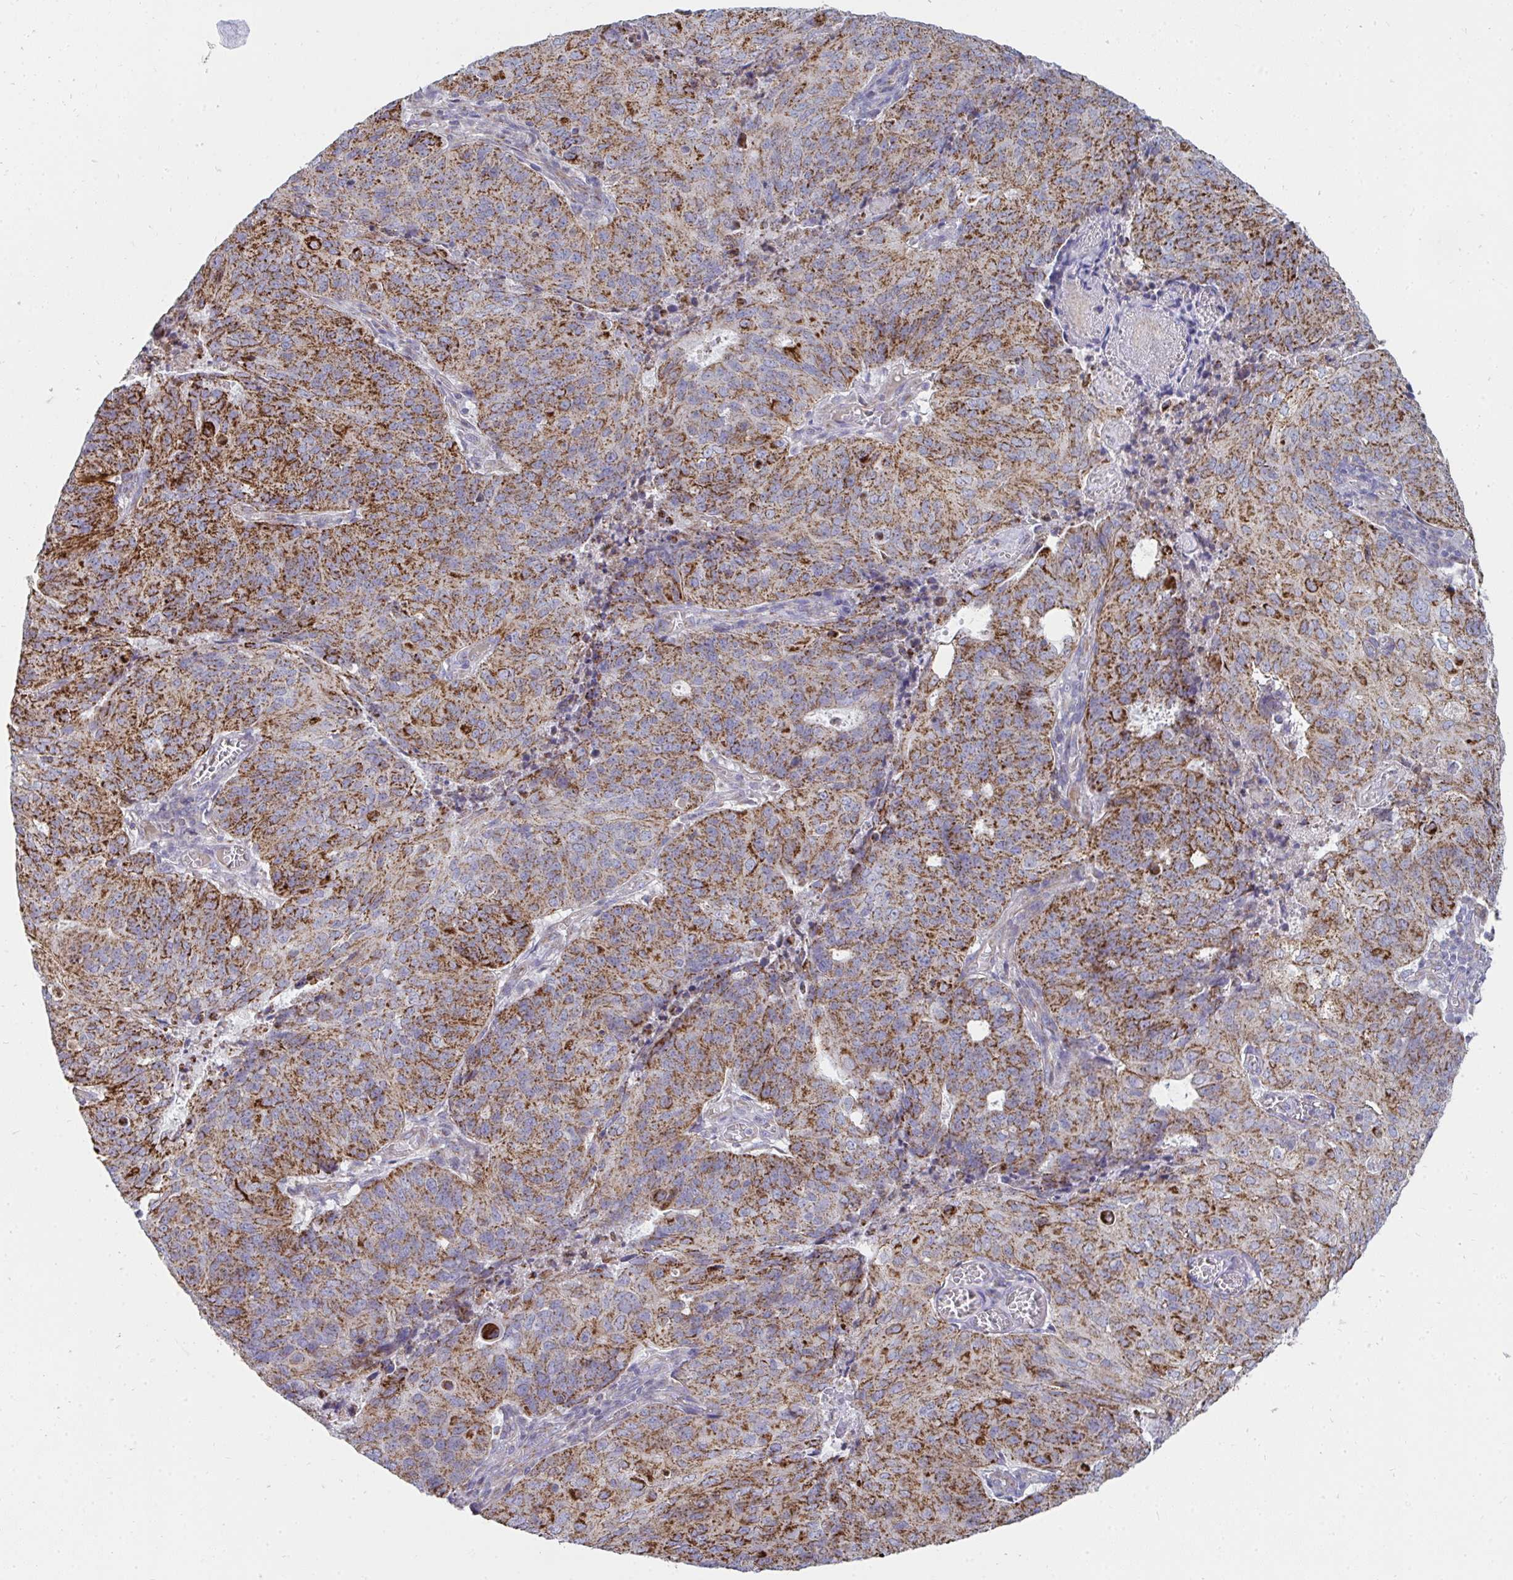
{"staining": {"intensity": "moderate", "quantity": ">75%", "location": "cytoplasmic/membranous"}, "tissue": "endometrial cancer", "cell_type": "Tumor cells", "image_type": "cancer", "snomed": [{"axis": "morphology", "description": "Adenocarcinoma, NOS"}, {"axis": "topography", "description": "Endometrium"}], "caption": "Endometrial adenocarcinoma stained with immunohistochemistry exhibits moderate cytoplasmic/membranous staining in about >75% of tumor cells. The protein of interest is stained brown, and the nuclei are stained in blue (DAB (3,3'-diaminobenzidine) IHC with brightfield microscopy, high magnification).", "gene": "FAHD1", "patient": {"sex": "female", "age": 82}}